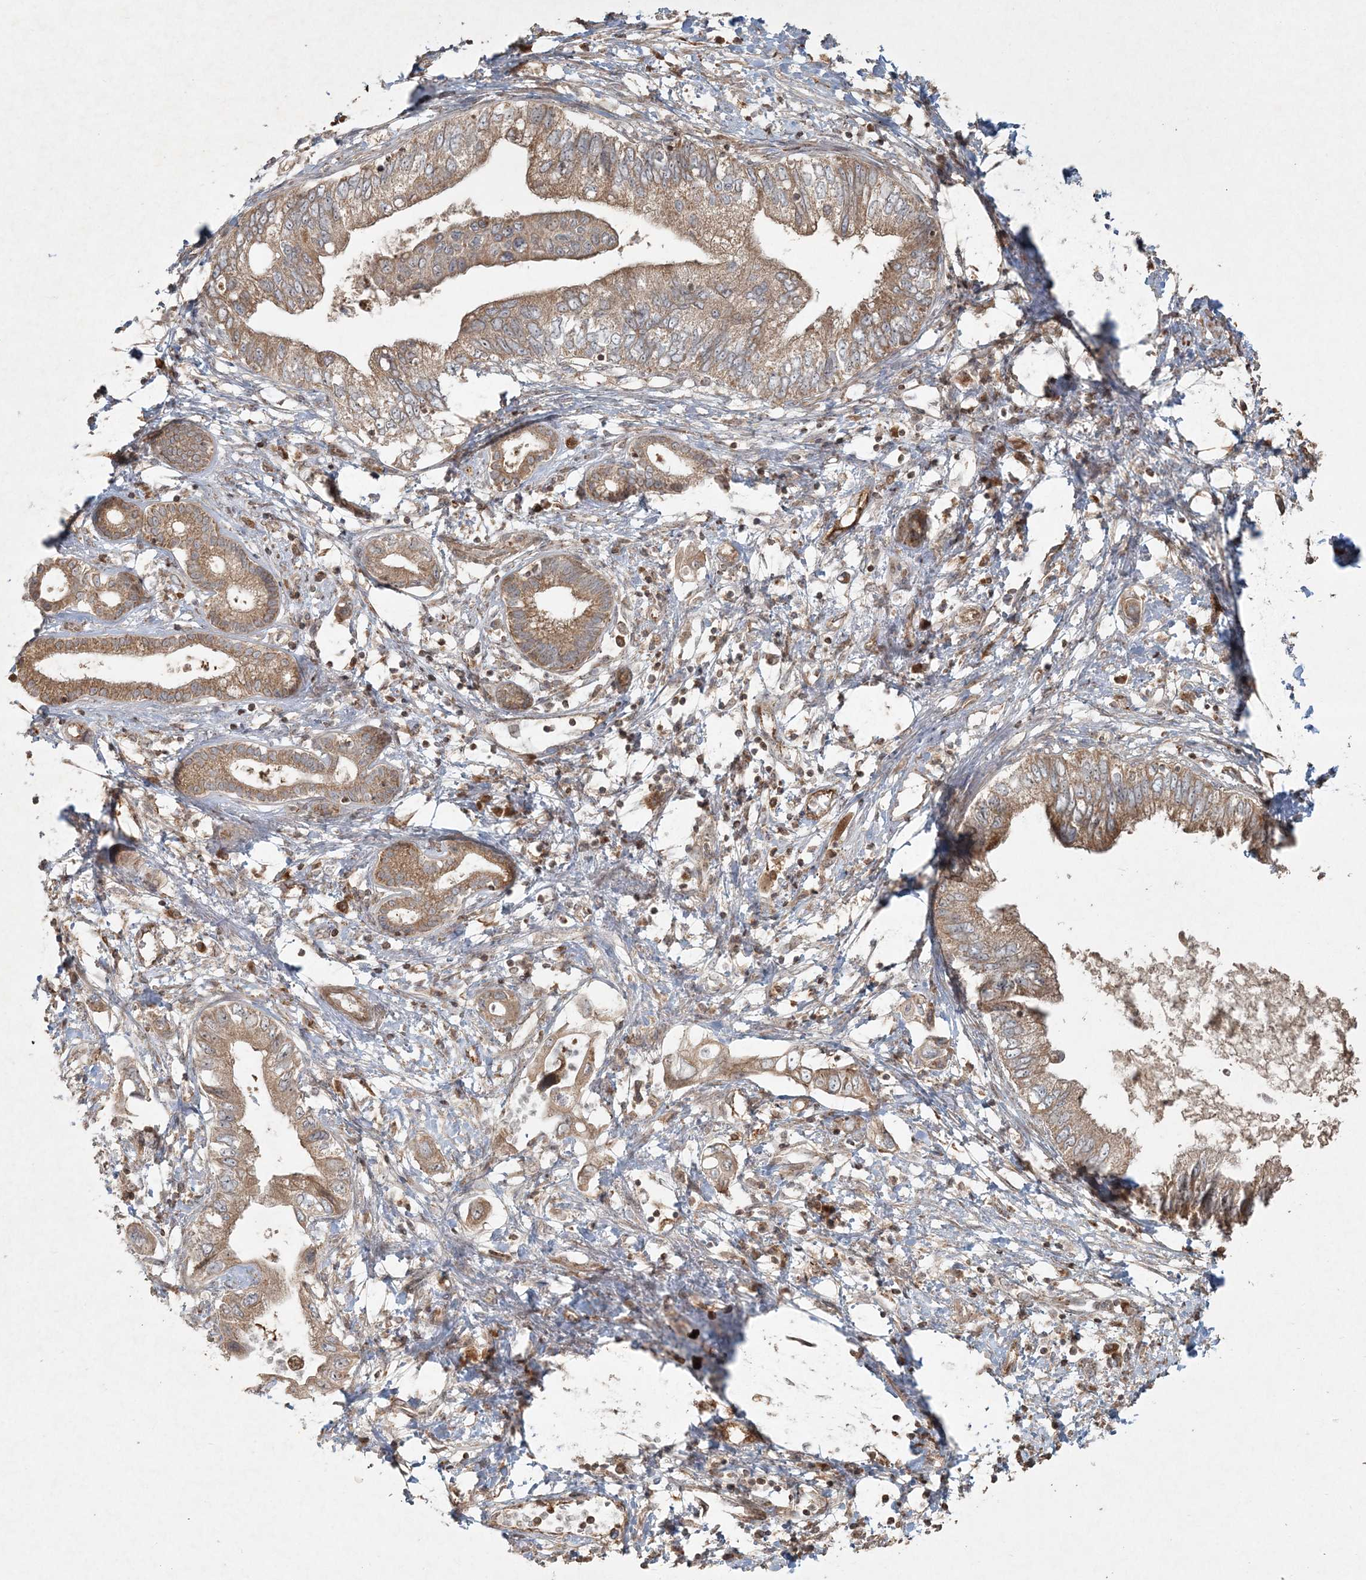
{"staining": {"intensity": "moderate", "quantity": ">75%", "location": "cytoplasmic/membranous"}, "tissue": "pancreatic cancer", "cell_type": "Tumor cells", "image_type": "cancer", "snomed": [{"axis": "morphology", "description": "Adenocarcinoma, NOS"}, {"axis": "topography", "description": "Pancreas"}], "caption": "Protein staining of pancreatic cancer tissue demonstrates moderate cytoplasmic/membranous staining in about >75% of tumor cells. (Stains: DAB in brown, nuclei in blue, Microscopy: brightfield microscopy at high magnification).", "gene": "ANAPC16", "patient": {"sex": "female", "age": 73}}